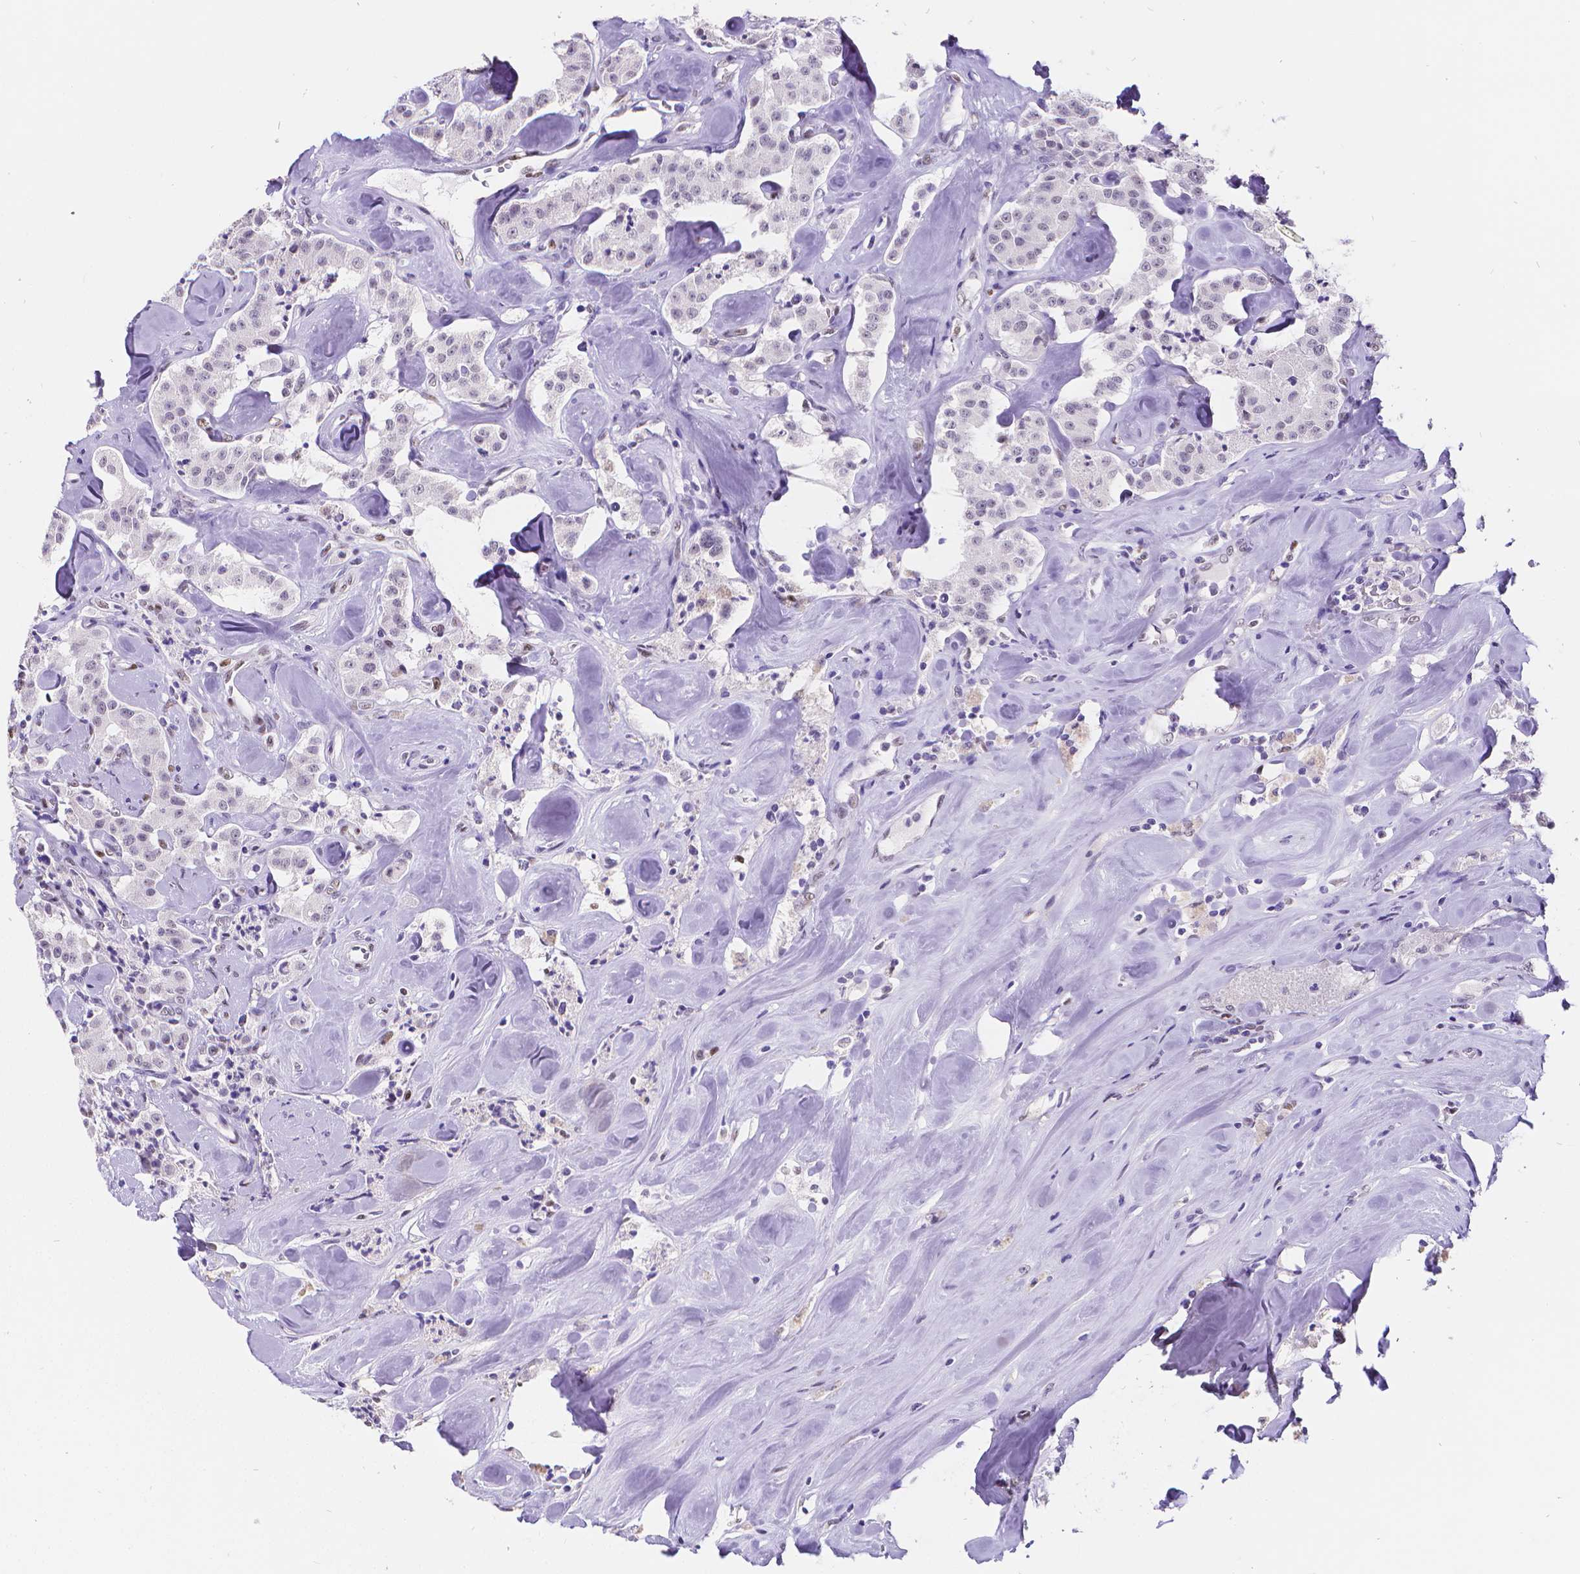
{"staining": {"intensity": "negative", "quantity": "none", "location": "none"}, "tissue": "carcinoid", "cell_type": "Tumor cells", "image_type": "cancer", "snomed": [{"axis": "morphology", "description": "Carcinoid, malignant, NOS"}, {"axis": "topography", "description": "Pancreas"}], "caption": "Carcinoid (malignant) was stained to show a protein in brown. There is no significant positivity in tumor cells.", "gene": "MEF2C", "patient": {"sex": "male", "age": 41}}